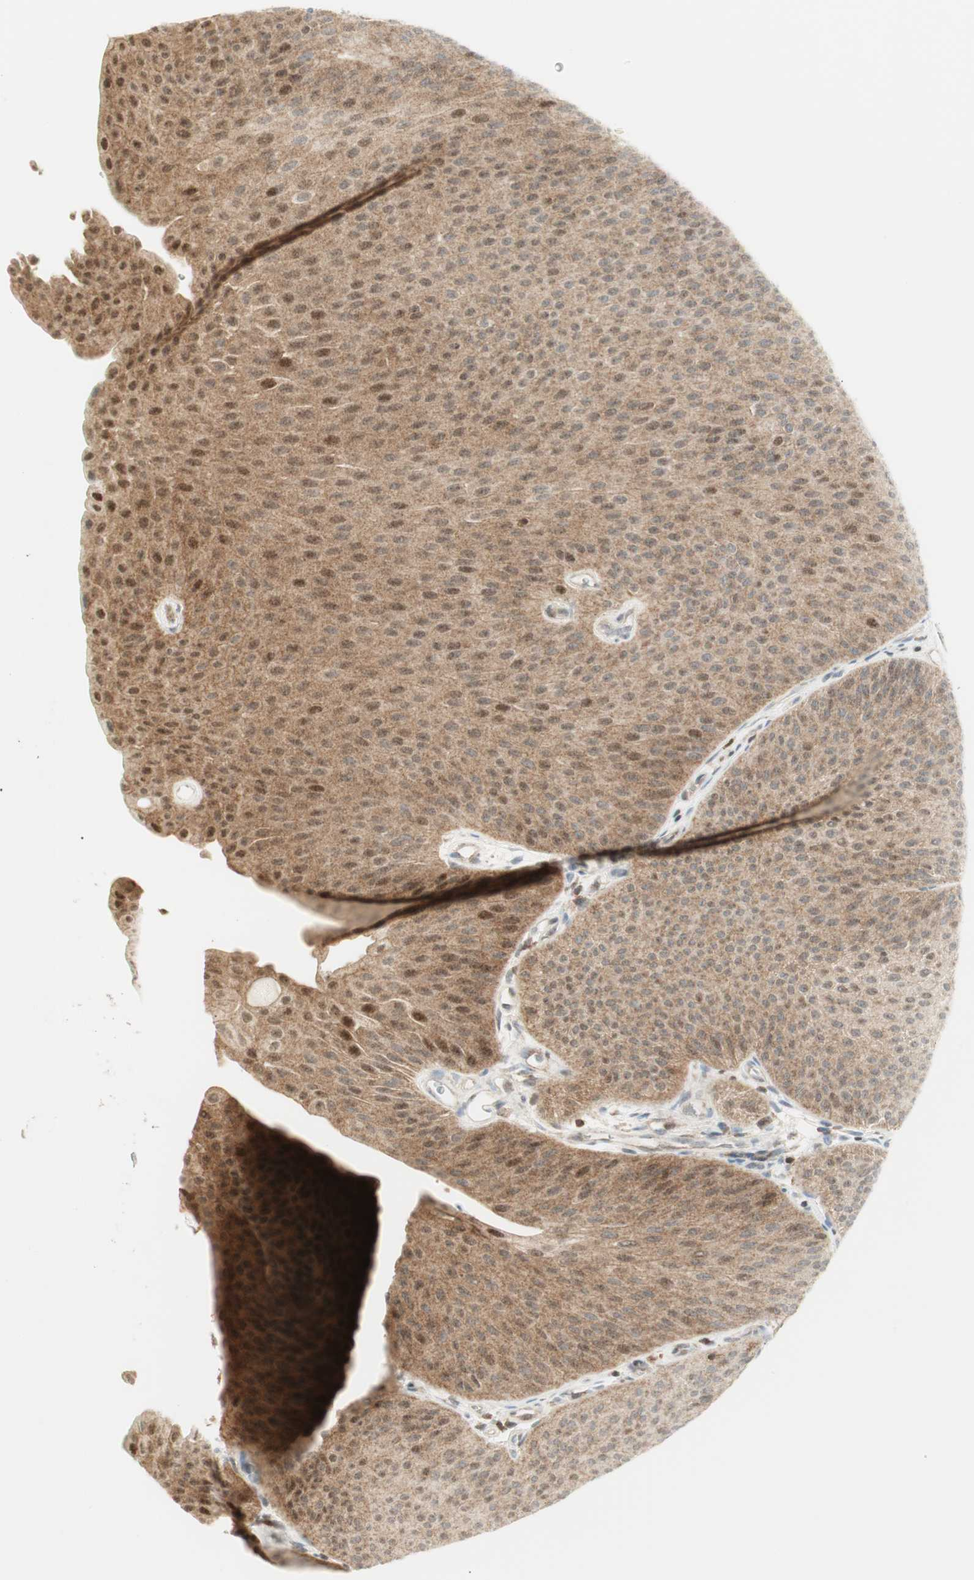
{"staining": {"intensity": "moderate", "quantity": ">75%", "location": "cytoplasmic/membranous,nuclear"}, "tissue": "urothelial cancer", "cell_type": "Tumor cells", "image_type": "cancer", "snomed": [{"axis": "morphology", "description": "Urothelial carcinoma, Low grade"}, {"axis": "topography", "description": "Urinary bladder"}], "caption": "Brown immunohistochemical staining in urothelial cancer displays moderate cytoplasmic/membranous and nuclear staining in approximately >75% of tumor cells. The staining was performed using DAB (3,3'-diaminobenzidine) to visualize the protein expression in brown, while the nuclei were stained in blue with hematoxylin (Magnification: 20x).", "gene": "PPP1CA", "patient": {"sex": "female", "age": 60}}